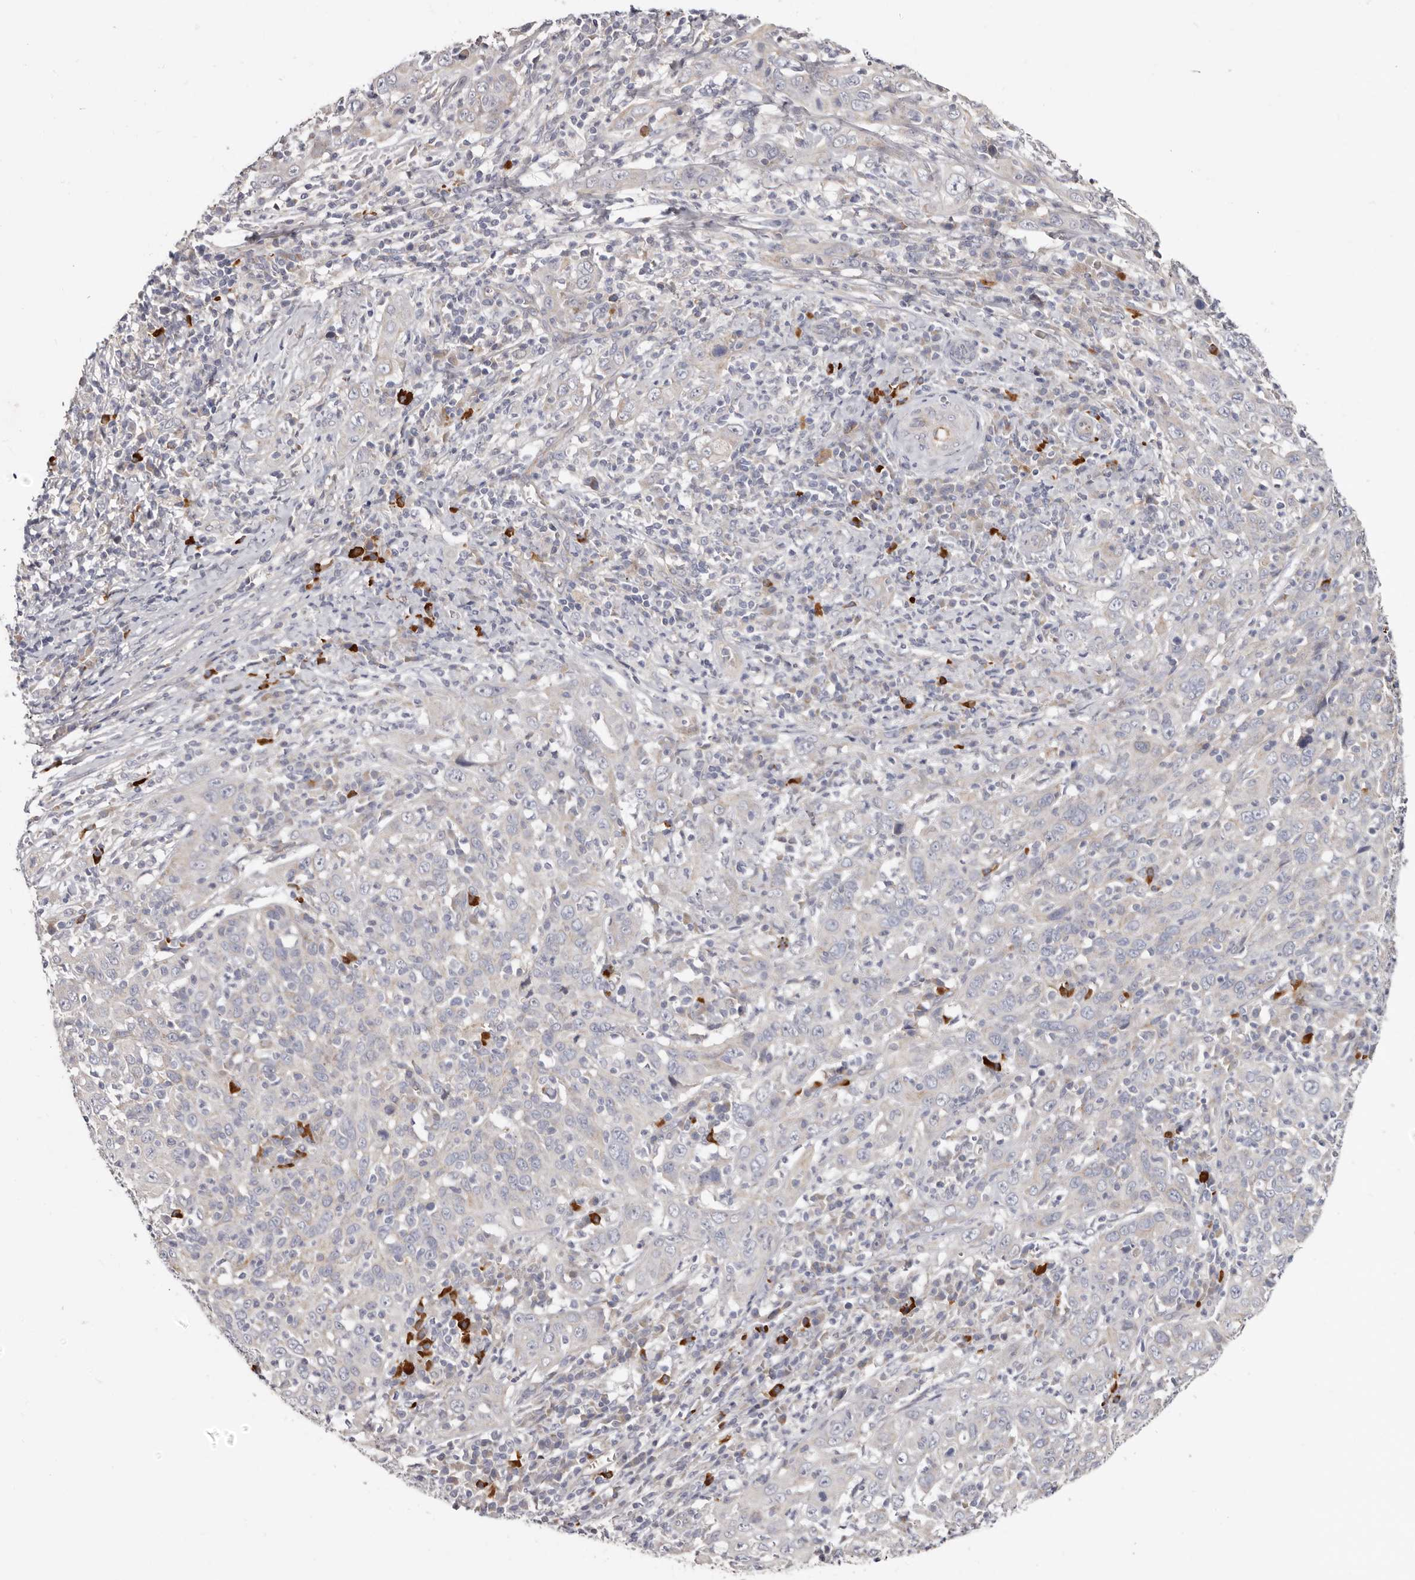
{"staining": {"intensity": "negative", "quantity": "none", "location": "none"}, "tissue": "cervical cancer", "cell_type": "Tumor cells", "image_type": "cancer", "snomed": [{"axis": "morphology", "description": "Squamous cell carcinoma, NOS"}, {"axis": "topography", "description": "Cervix"}], "caption": "Tumor cells show no significant protein staining in cervical cancer (squamous cell carcinoma). (Immunohistochemistry, brightfield microscopy, high magnification).", "gene": "SPTA1", "patient": {"sex": "female", "age": 46}}